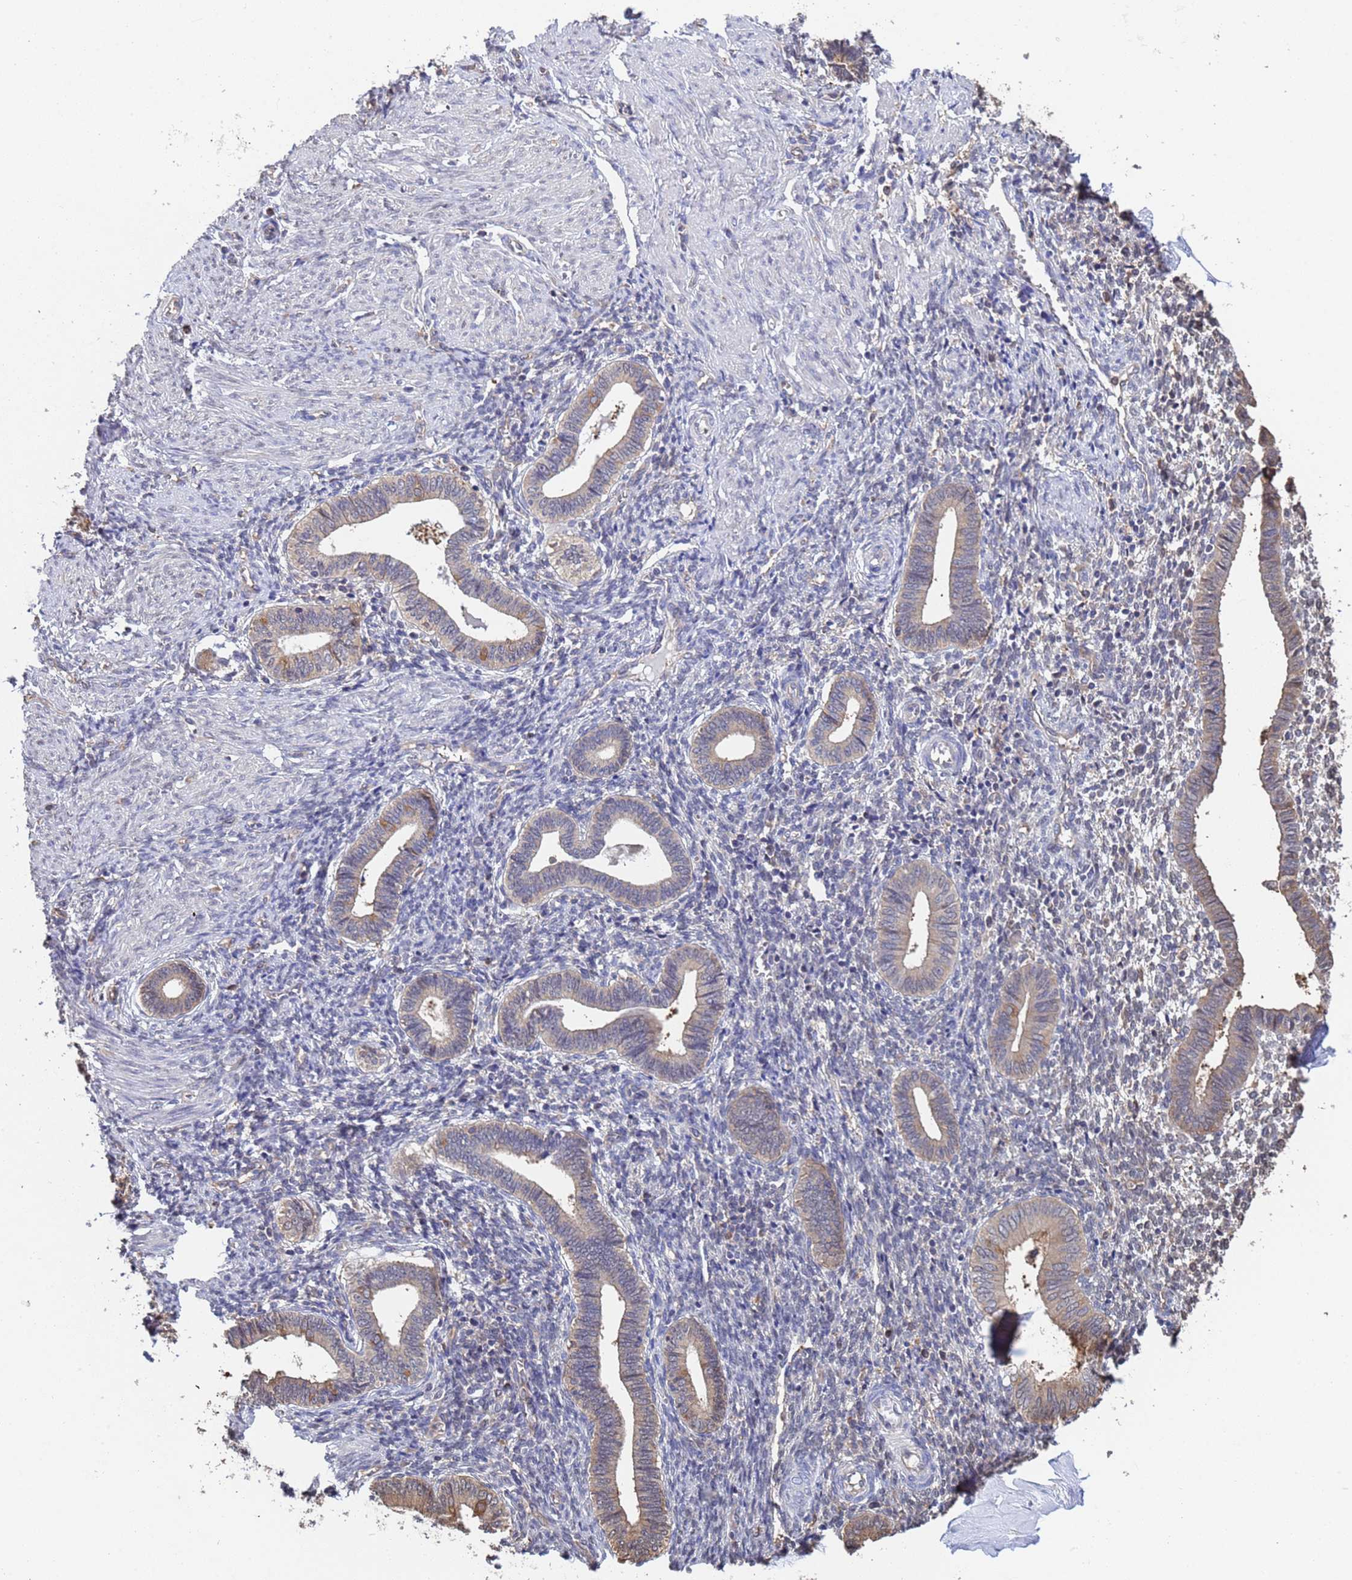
{"staining": {"intensity": "weak", "quantity": "<25%", "location": "cytoplasmic/membranous"}, "tissue": "endometrium", "cell_type": "Cells in endometrial stroma", "image_type": "normal", "snomed": [{"axis": "morphology", "description": "Normal tissue, NOS"}, {"axis": "topography", "description": "Endometrium"}], "caption": "Immunohistochemical staining of normal human endometrium reveals no significant staining in cells in endometrial stroma.", "gene": "FAM25A", "patient": {"sex": "female", "age": 44}}